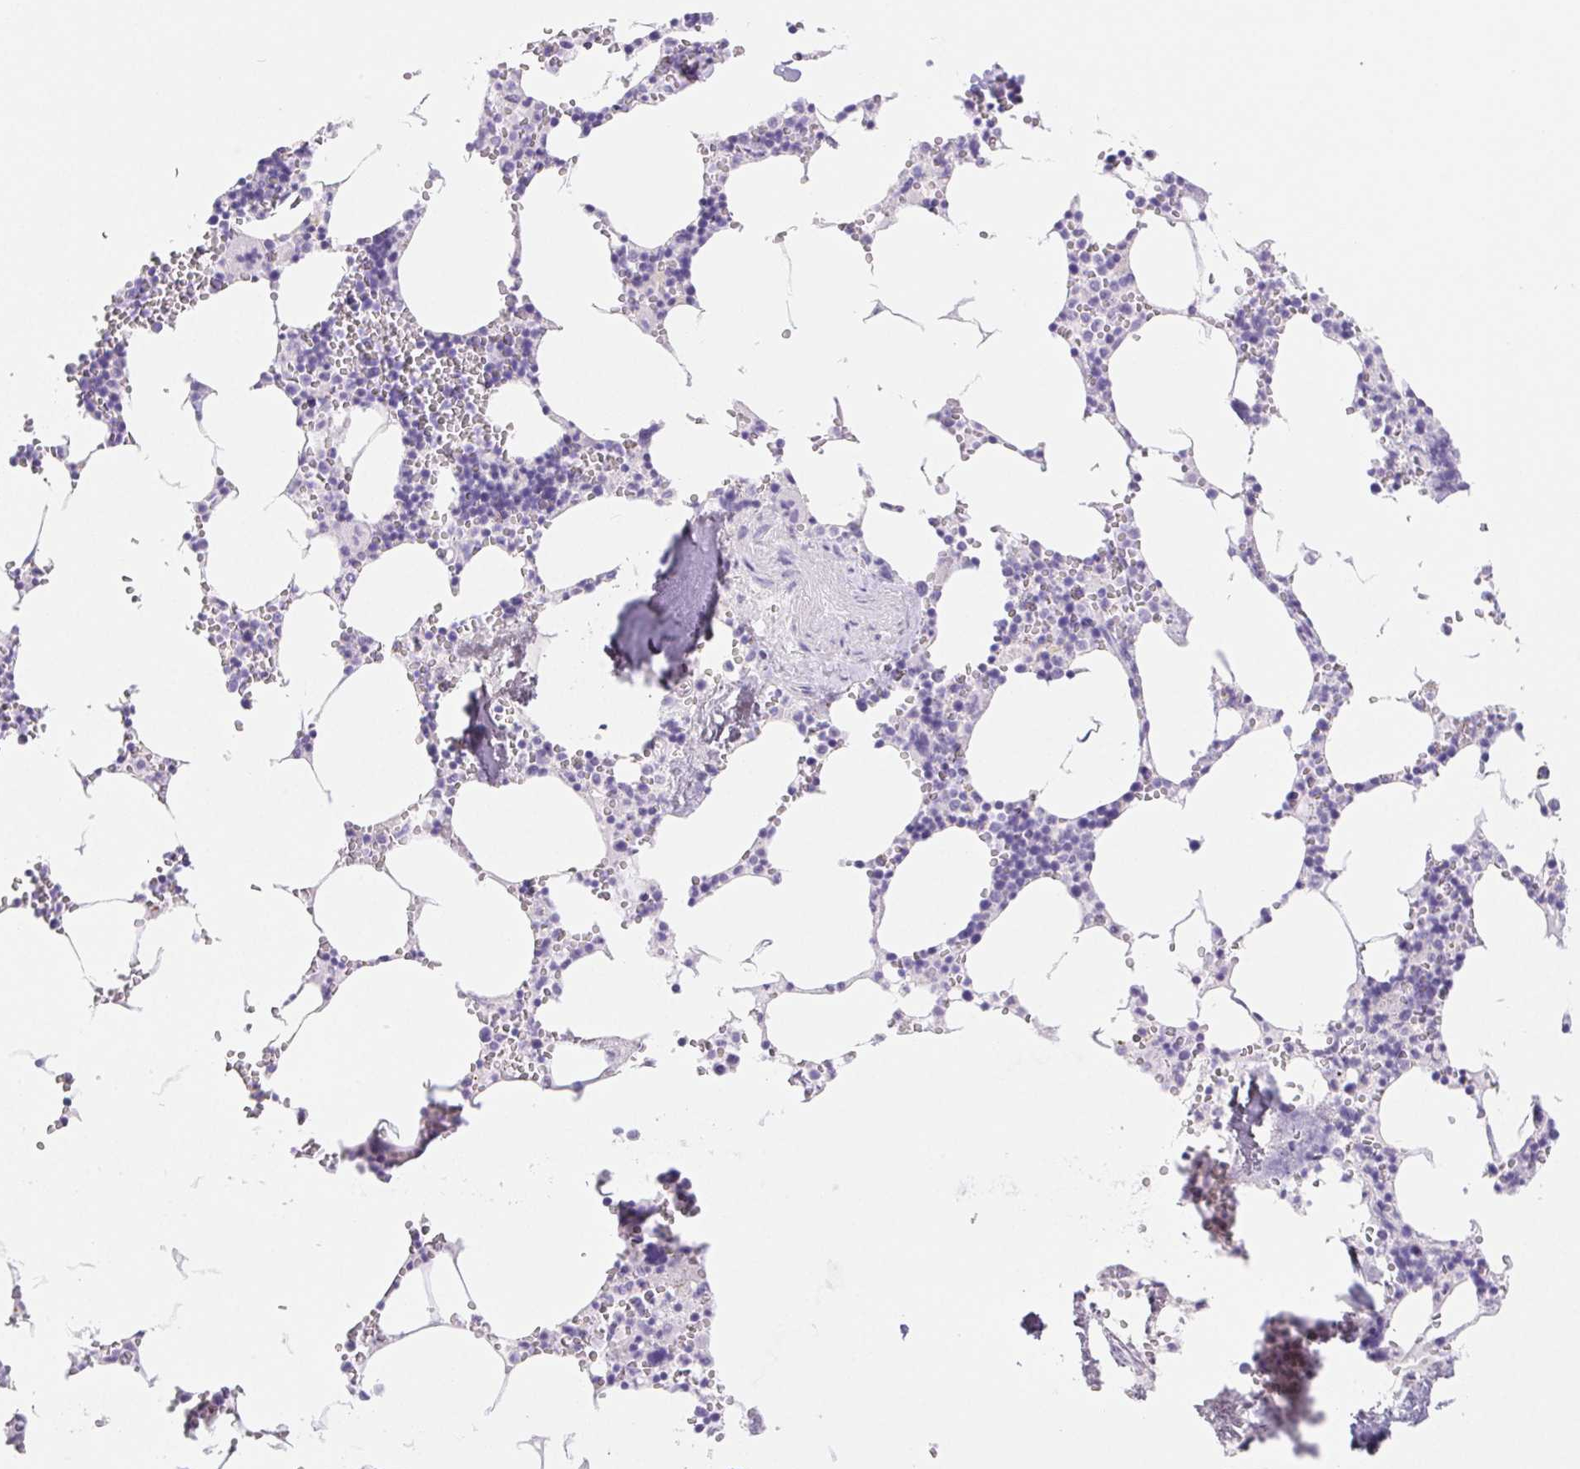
{"staining": {"intensity": "negative", "quantity": "none", "location": "none"}, "tissue": "bone marrow", "cell_type": "Hematopoietic cells", "image_type": "normal", "snomed": [{"axis": "morphology", "description": "Normal tissue, NOS"}, {"axis": "topography", "description": "Bone marrow"}], "caption": "A high-resolution micrograph shows immunohistochemistry staining of unremarkable bone marrow, which demonstrates no significant positivity in hematopoietic cells.", "gene": "PNLIP", "patient": {"sex": "male", "age": 54}}